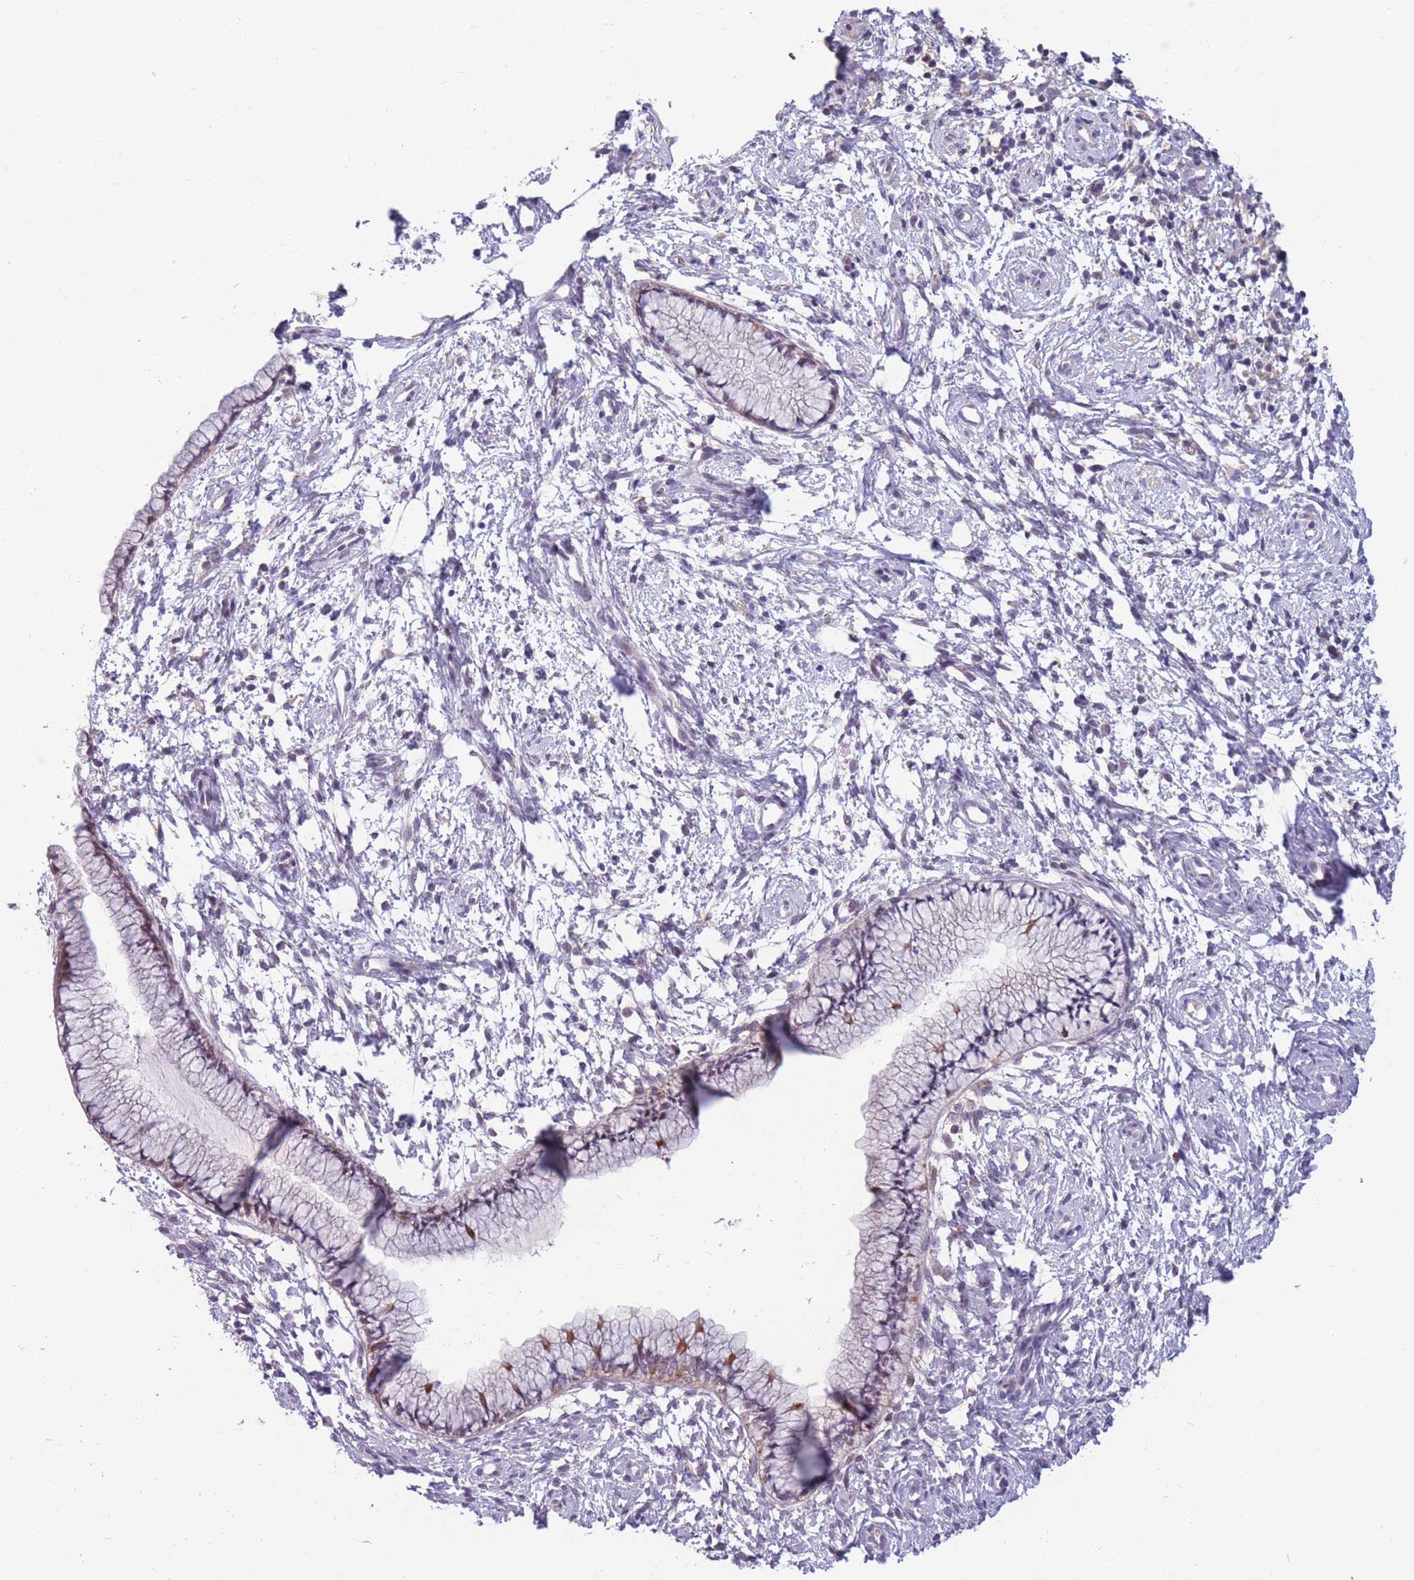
{"staining": {"intensity": "negative", "quantity": "none", "location": "none"}, "tissue": "cervix", "cell_type": "Glandular cells", "image_type": "normal", "snomed": [{"axis": "morphology", "description": "Normal tissue, NOS"}, {"axis": "topography", "description": "Cervix"}], "caption": "A high-resolution micrograph shows IHC staining of benign cervix, which demonstrates no significant expression in glandular cells.", "gene": "PDE4A", "patient": {"sex": "female", "age": 57}}